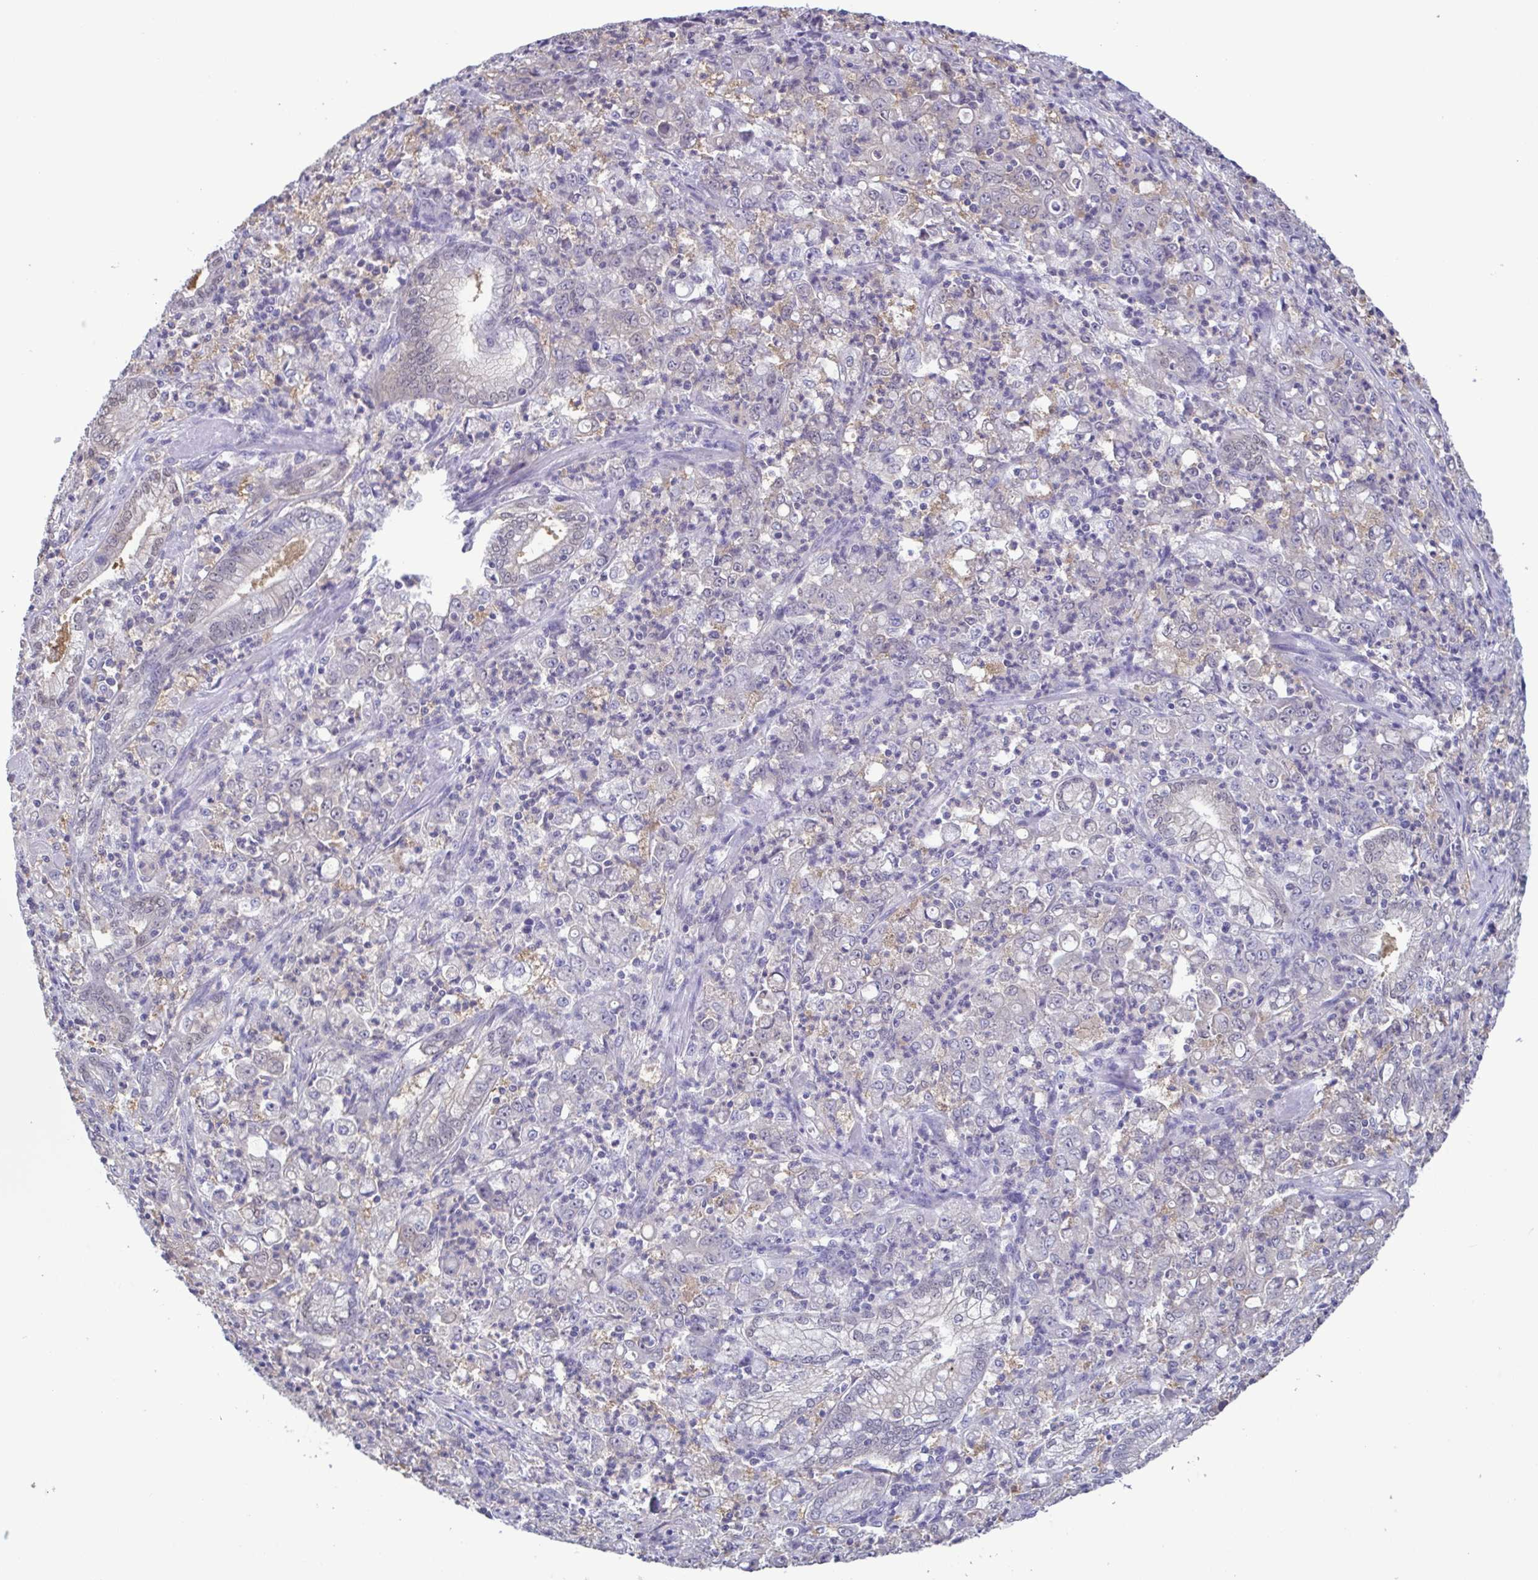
{"staining": {"intensity": "negative", "quantity": "none", "location": "none"}, "tissue": "stomach cancer", "cell_type": "Tumor cells", "image_type": "cancer", "snomed": [{"axis": "morphology", "description": "Adenocarcinoma, NOS"}, {"axis": "topography", "description": "Stomach, lower"}], "caption": "Tumor cells are negative for protein expression in human stomach cancer.", "gene": "LDHC", "patient": {"sex": "female", "age": 71}}